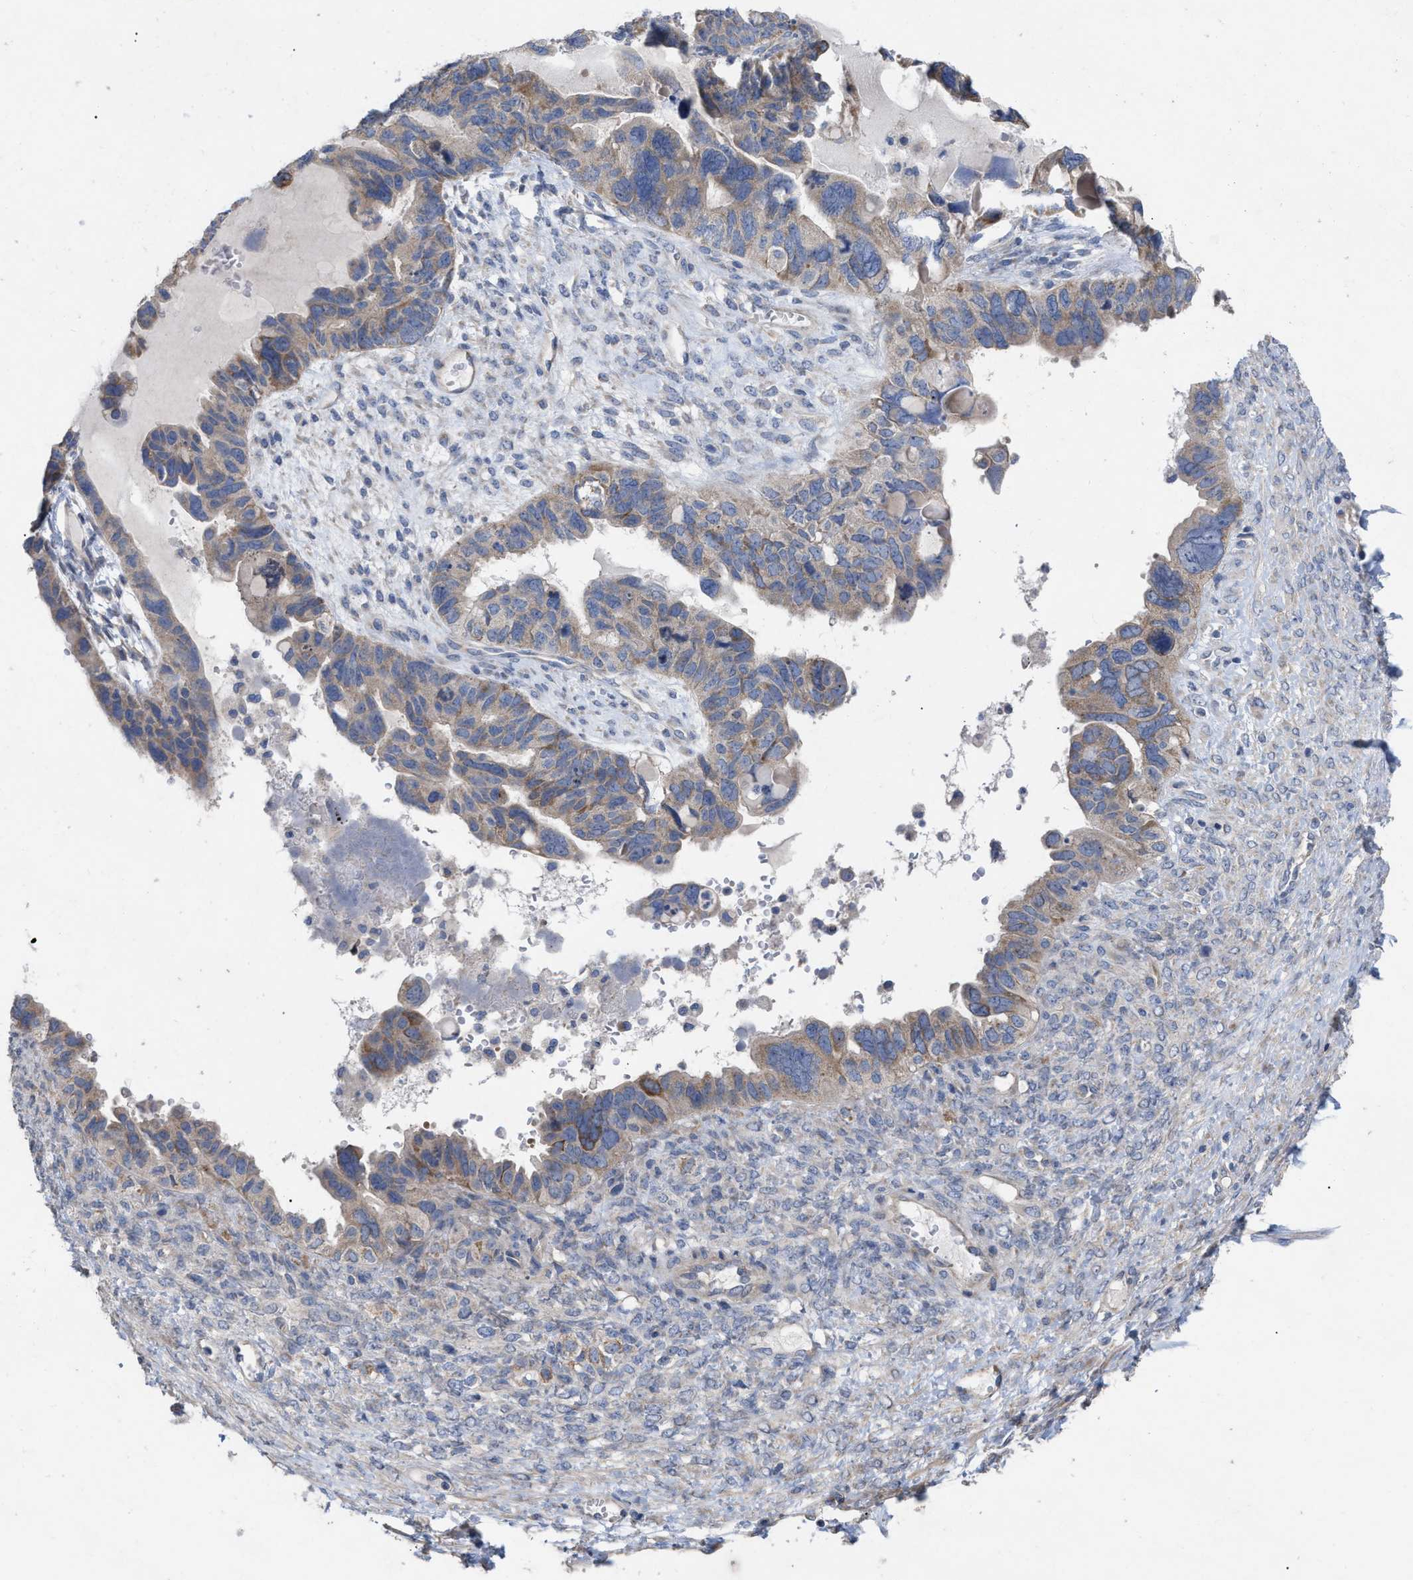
{"staining": {"intensity": "moderate", "quantity": "<25%", "location": "cytoplasmic/membranous"}, "tissue": "ovarian cancer", "cell_type": "Tumor cells", "image_type": "cancer", "snomed": [{"axis": "morphology", "description": "Cystadenocarcinoma, serous, NOS"}, {"axis": "topography", "description": "Ovary"}], "caption": "The histopathology image displays a brown stain indicating the presence of a protein in the cytoplasmic/membranous of tumor cells in ovarian serous cystadenocarcinoma. The staining was performed using DAB (3,3'-diaminobenzidine) to visualize the protein expression in brown, while the nuclei were stained in blue with hematoxylin (Magnification: 20x).", "gene": "VIP", "patient": {"sex": "female", "age": 79}}